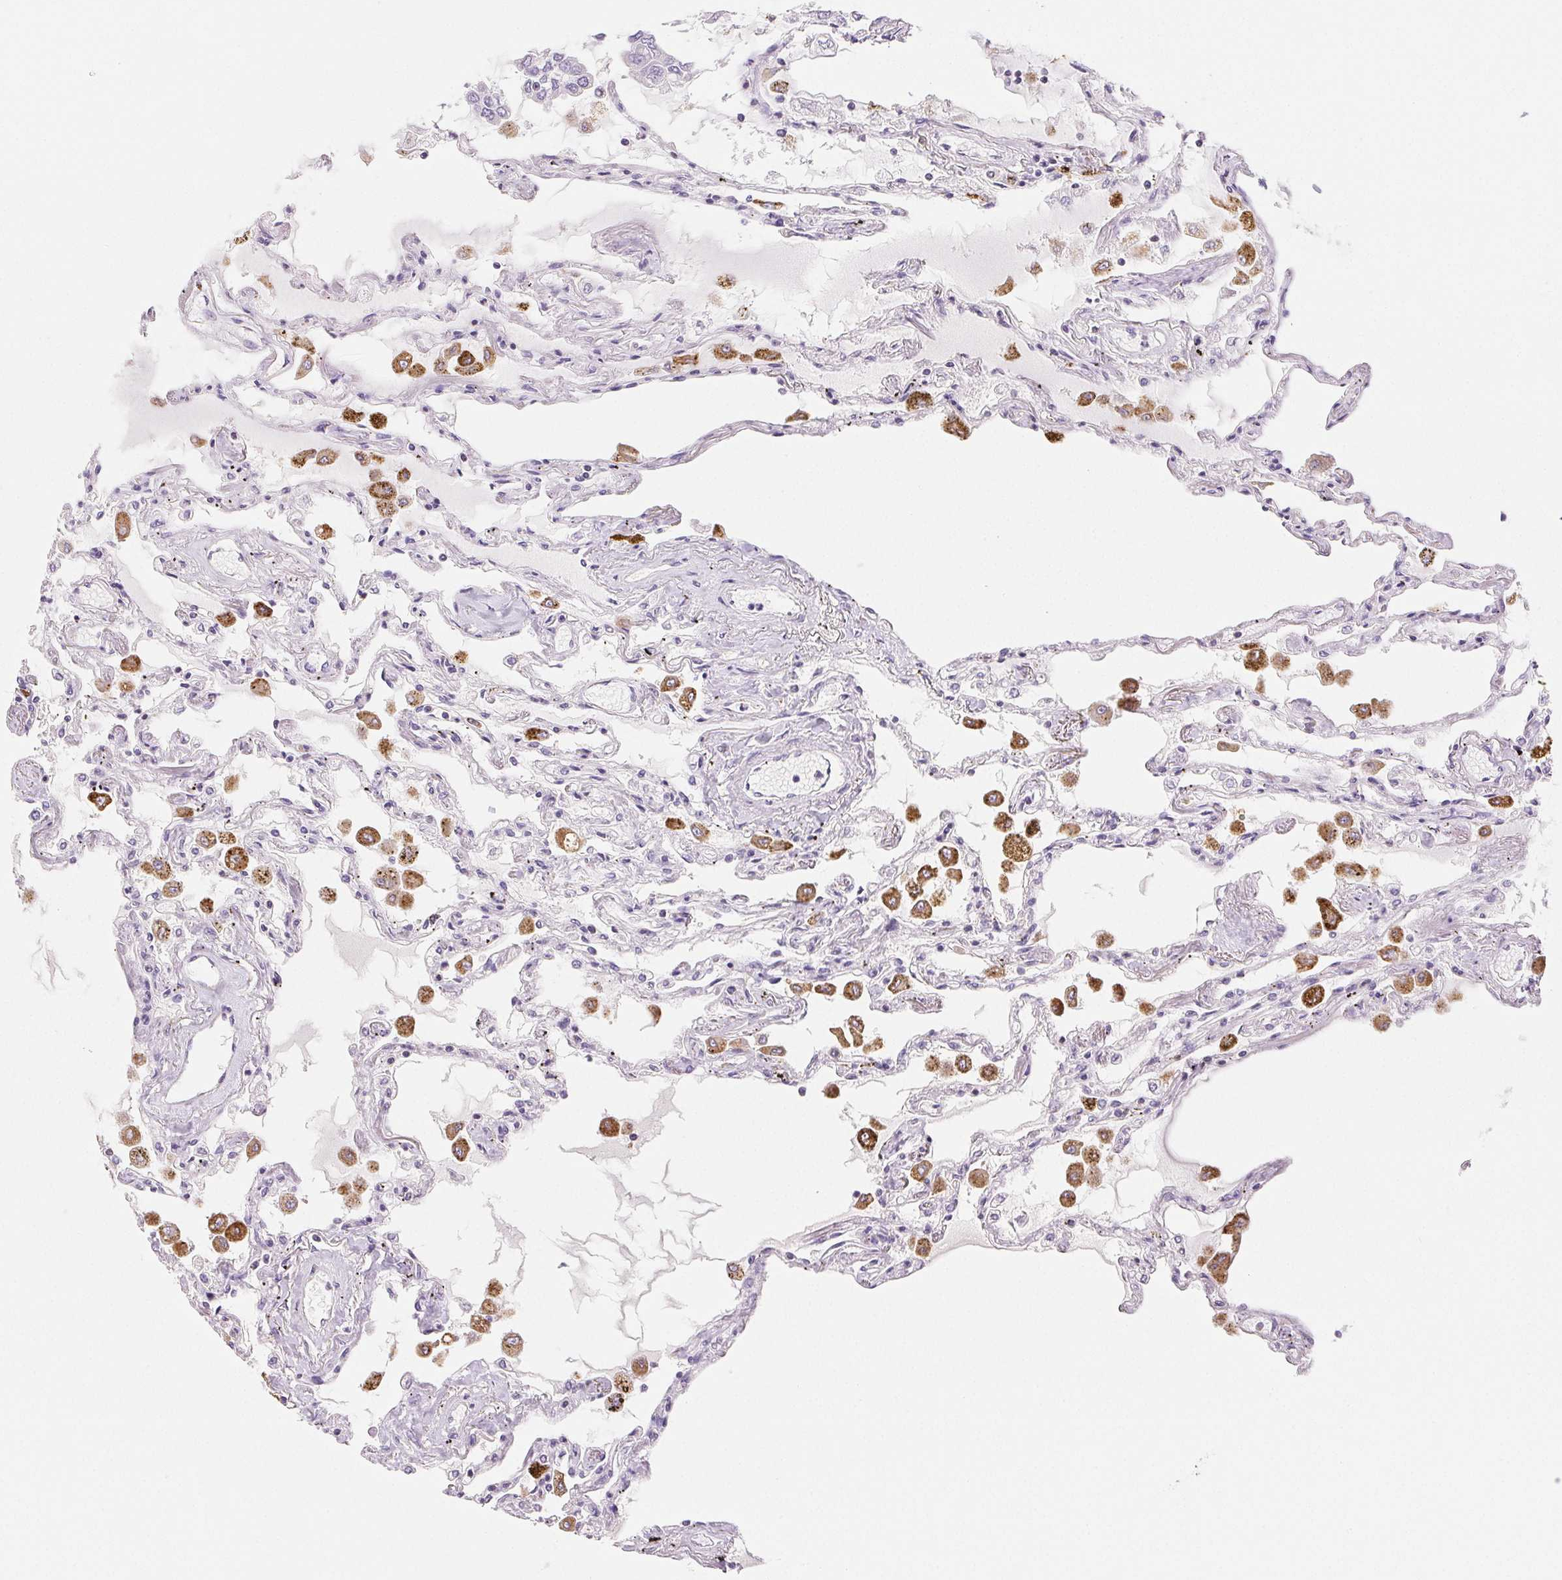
{"staining": {"intensity": "negative", "quantity": "none", "location": "none"}, "tissue": "lung", "cell_type": "Alveolar cells", "image_type": "normal", "snomed": [{"axis": "morphology", "description": "Normal tissue, NOS"}, {"axis": "morphology", "description": "Adenocarcinoma, NOS"}, {"axis": "topography", "description": "Cartilage tissue"}, {"axis": "topography", "description": "Lung"}], "caption": "An image of lung stained for a protein demonstrates no brown staining in alveolar cells. (DAB (3,3'-diaminobenzidine) IHC, high magnification).", "gene": "LIPA", "patient": {"sex": "female", "age": 67}}